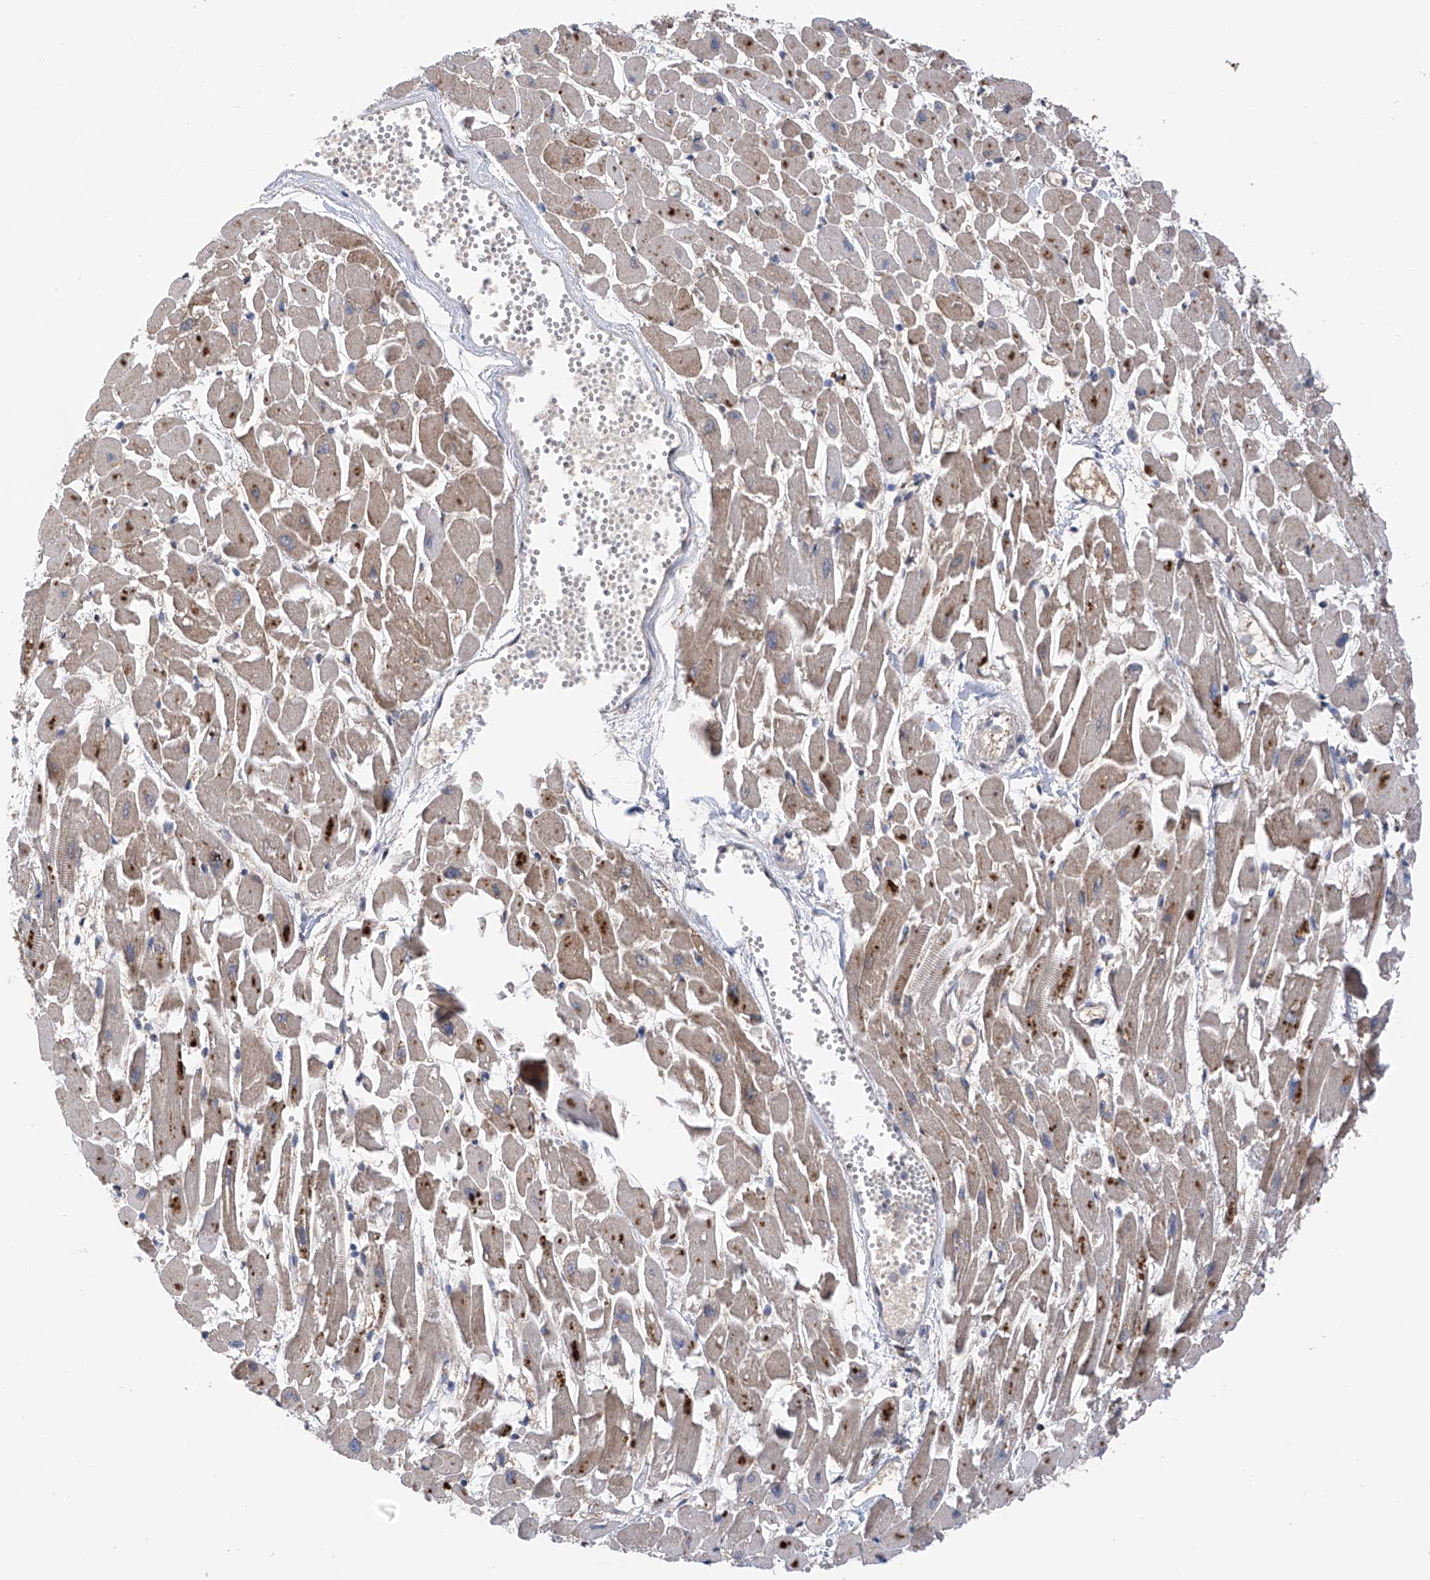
{"staining": {"intensity": "moderate", "quantity": ">75%", "location": "cytoplasmic/membranous"}, "tissue": "heart muscle", "cell_type": "Cardiomyocytes", "image_type": "normal", "snomed": [{"axis": "morphology", "description": "Normal tissue, NOS"}, {"axis": "topography", "description": "Heart"}], "caption": "Heart muscle stained for a protein shows moderate cytoplasmic/membranous positivity in cardiomyocytes. The staining was performed using DAB, with brown indicating positive protein expression. Nuclei are stained blue with hematoxylin.", "gene": "CHPF", "patient": {"sex": "female", "age": 64}}